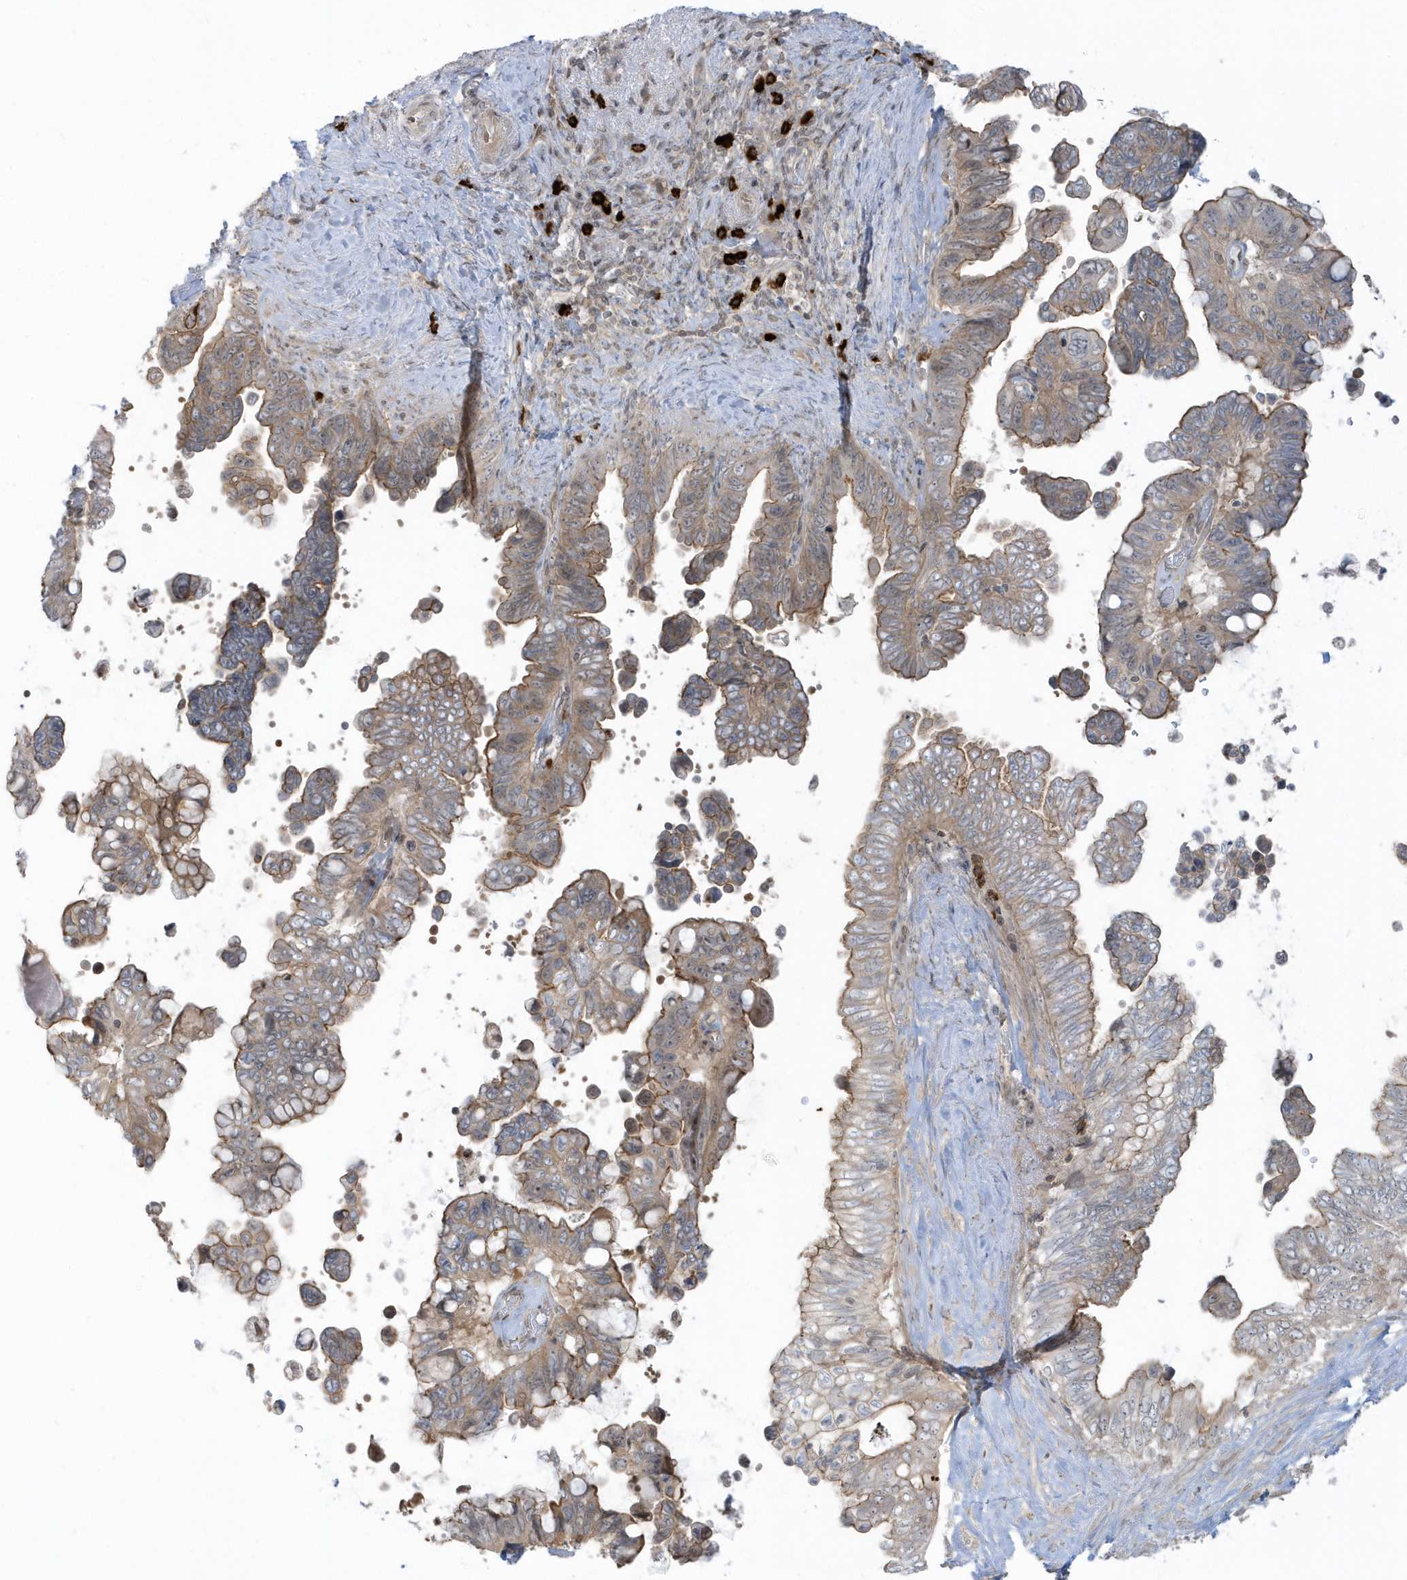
{"staining": {"intensity": "weak", "quantity": "25%-75%", "location": "cytoplasmic/membranous"}, "tissue": "pancreatic cancer", "cell_type": "Tumor cells", "image_type": "cancer", "snomed": [{"axis": "morphology", "description": "Adenocarcinoma, NOS"}, {"axis": "topography", "description": "Pancreas"}], "caption": "Immunohistochemistry (IHC) image of adenocarcinoma (pancreatic) stained for a protein (brown), which displays low levels of weak cytoplasmic/membranous expression in approximately 25%-75% of tumor cells.", "gene": "PPP1R7", "patient": {"sex": "female", "age": 72}}